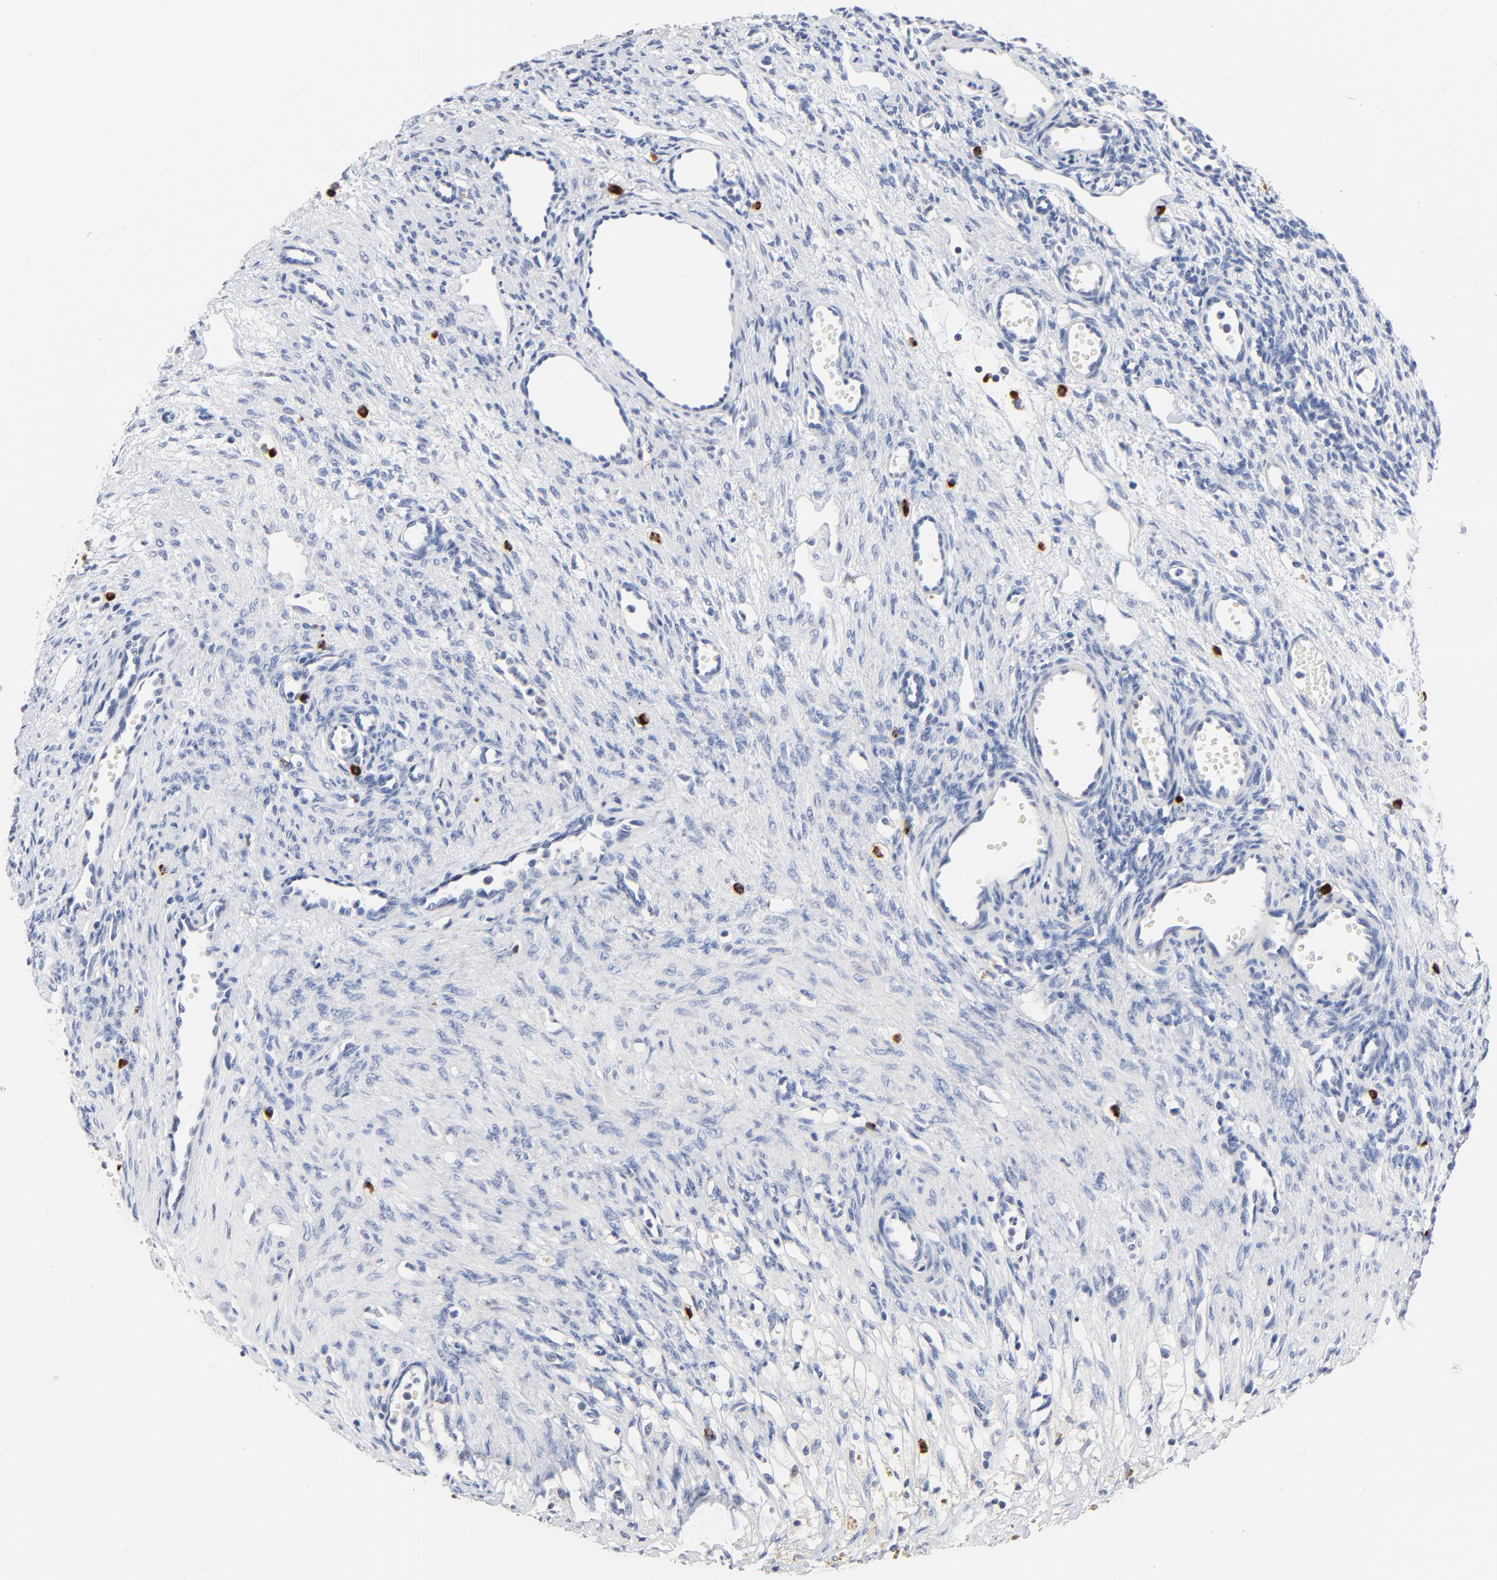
{"staining": {"intensity": "negative", "quantity": "none", "location": "none"}, "tissue": "ovary", "cell_type": "Follicle cells", "image_type": "normal", "snomed": [{"axis": "morphology", "description": "Normal tissue, NOS"}, {"axis": "topography", "description": "Ovary"}], "caption": "Immunohistochemistry (IHC) micrograph of normal ovary stained for a protein (brown), which displays no expression in follicle cells. (Brightfield microscopy of DAB IHC at high magnification).", "gene": "FBXL5", "patient": {"sex": "female", "age": 33}}